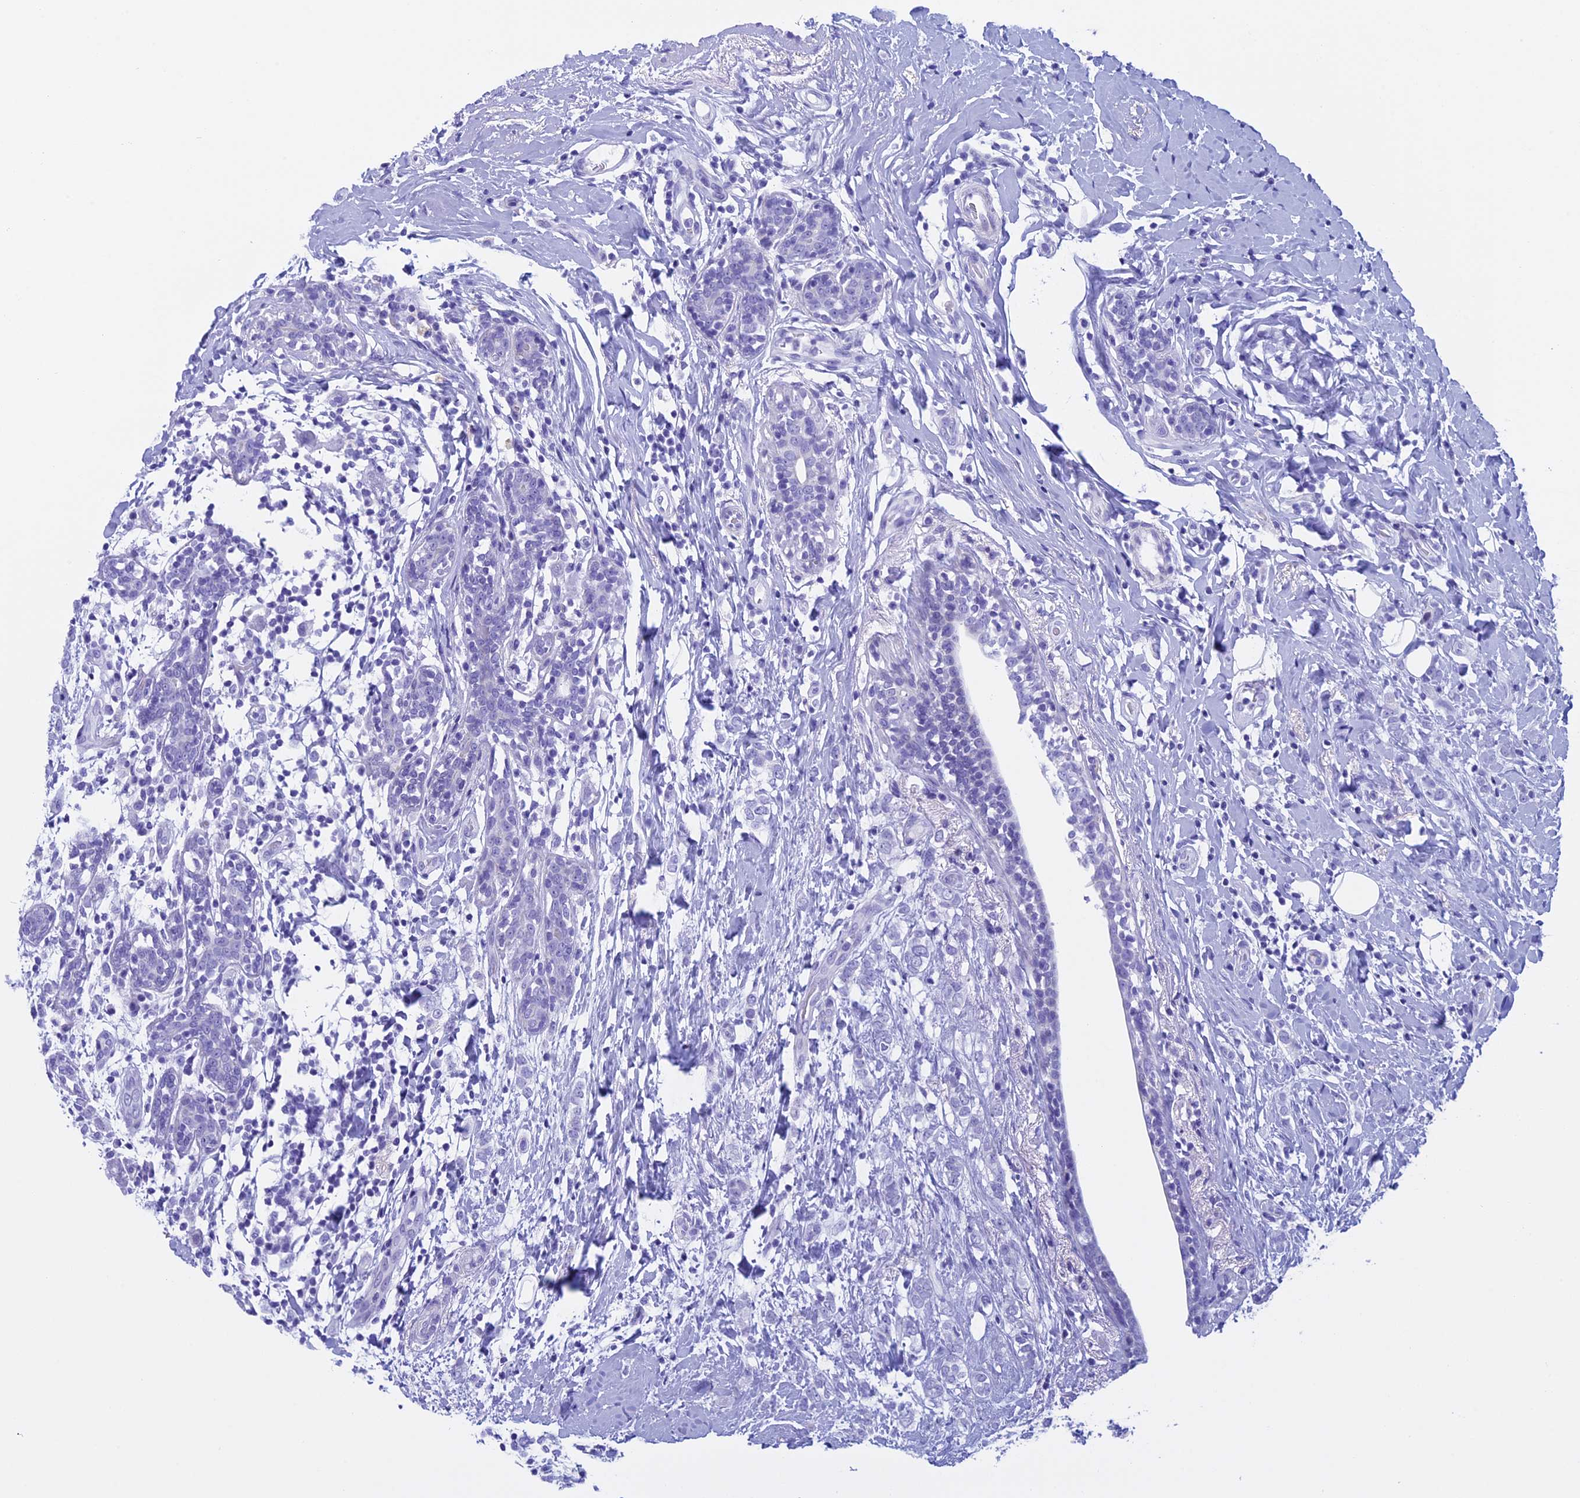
{"staining": {"intensity": "negative", "quantity": "none", "location": "none"}, "tissue": "breast cancer", "cell_type": "Tumor cells", "image_type": "cancer", "snomed": [{"axis": "morphology", "description": "Normal tissue, NOS"}, {"axis": "morphology", "description": "Lobular carcinoma"}, {"axis": "topography", "description": "Breast"}], "caption": "A high-resolution histopathology image shows IHC staining of breast cancer, which exhibits no significant expression in tumor cells.", "gene": "FAM169A", "patient": {"sex": "female", "age": 47}}